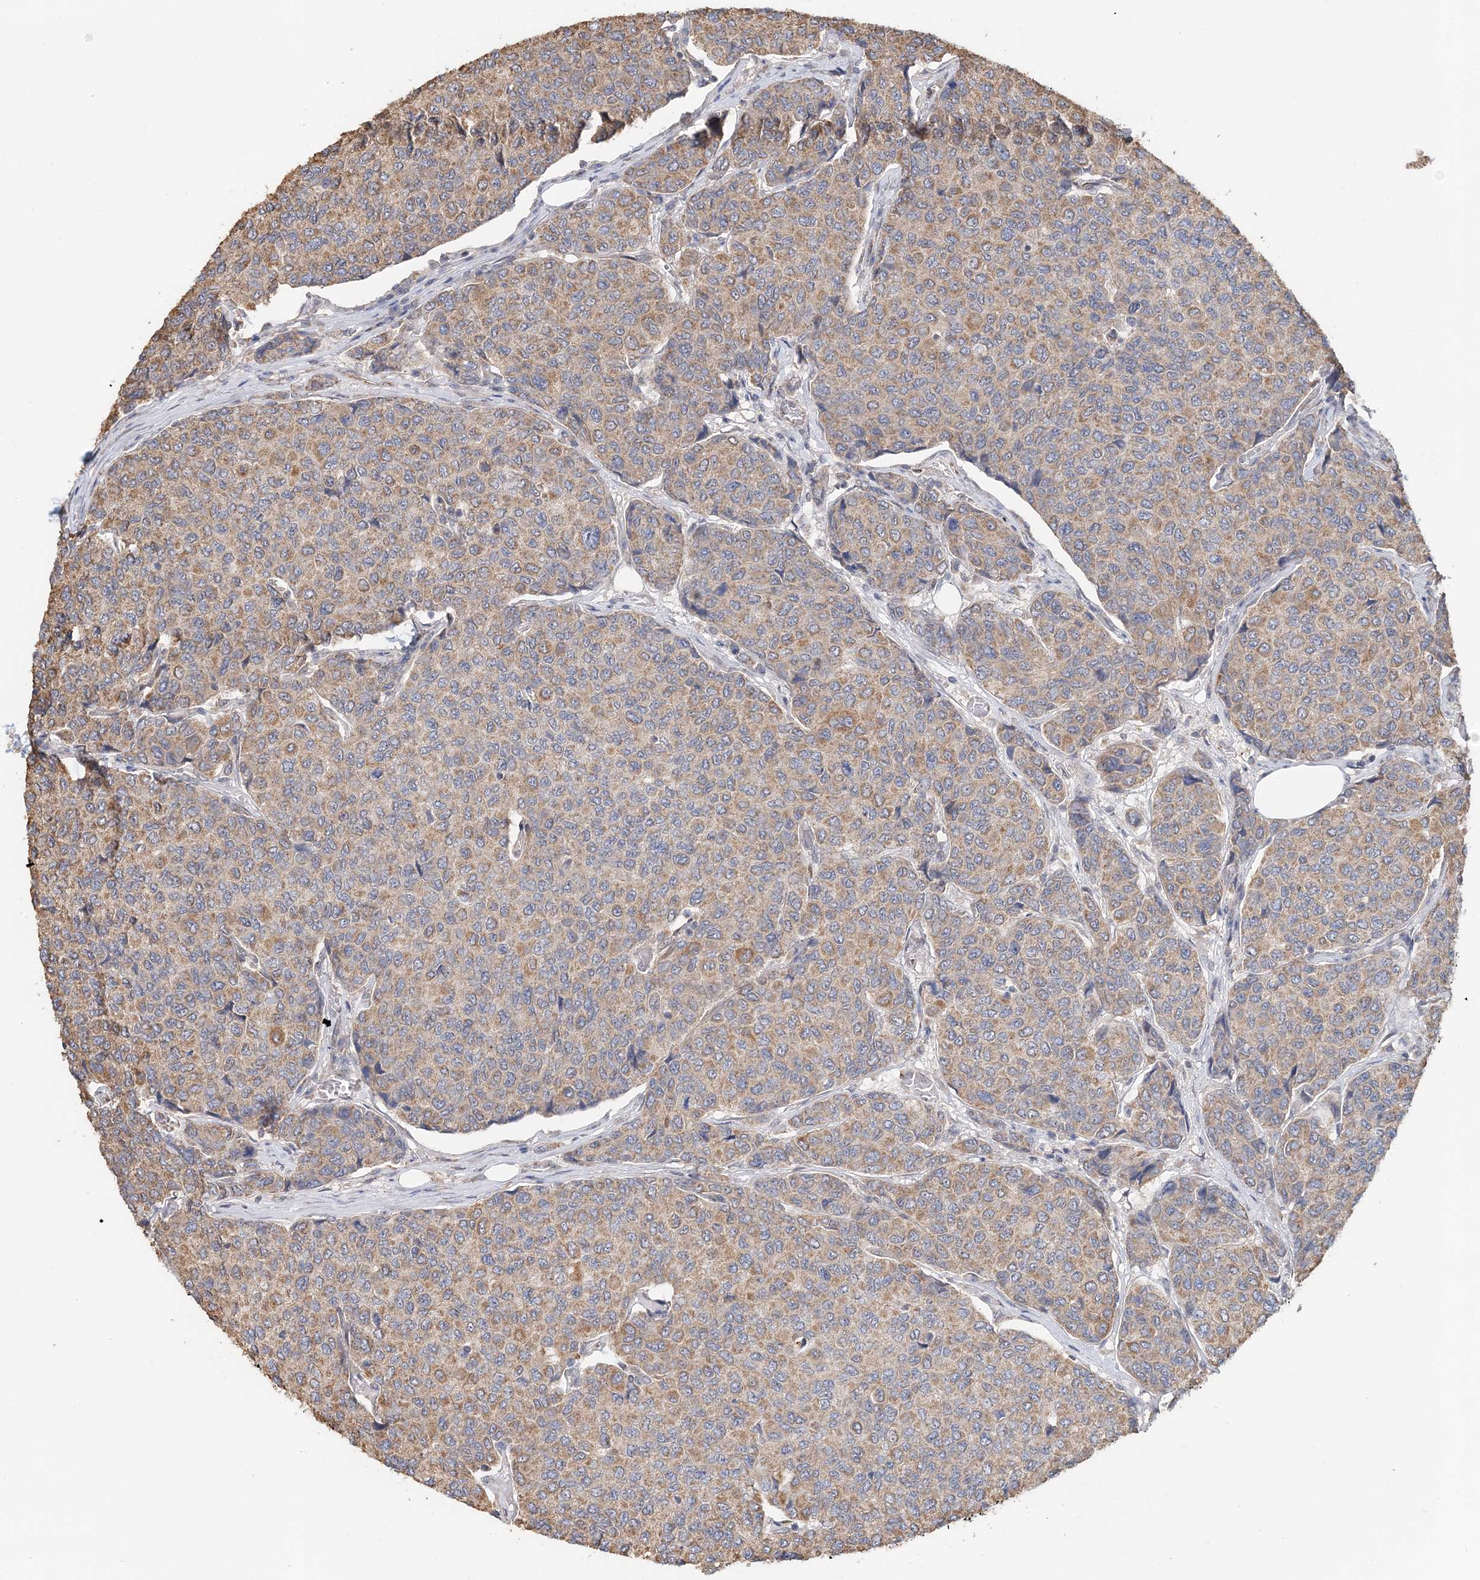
{"staining": {"intensity": "moderate", "quantity": "25%-75%", "location": "cytoplasmic/membranous"}, "tissue": "breast cancer", "cell_type": "Tumor cells", "image_type": "cancer", "snomed": [{"axis": "morphology", "description": "Duct carcinoma"}, {"axis": "topography", "description": "Breast"}], "caption": "DAB immunohistochemical staining of human invasive ductal carcinoma (breast) exhibits moderate cytoplasmic/membranous protein expression in about 25%-75% of tumor cells. (DAB IHC, brown staining for protein, blue staining for nuclei).", "gene": "FBXO38", "patient": {"sex": "female", "age": 55}}